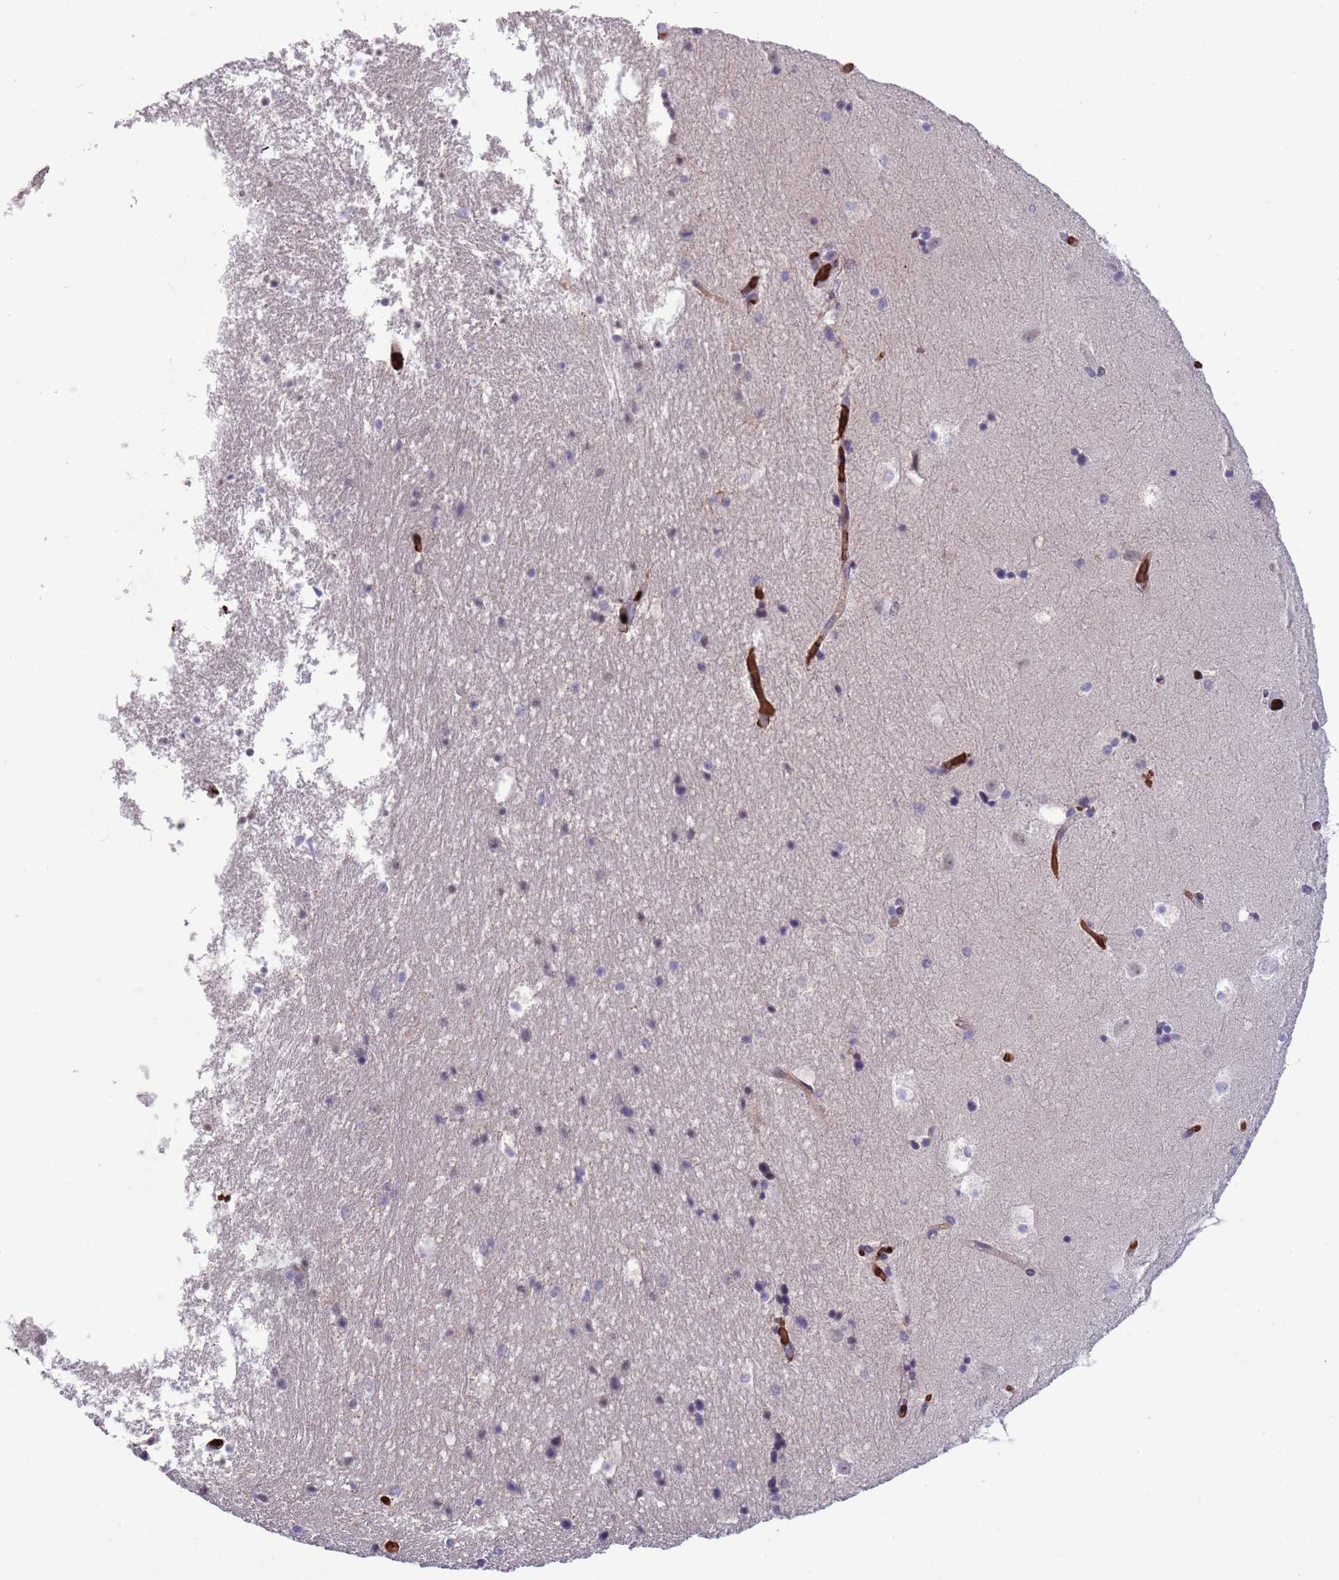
{"staining": {"intensity": "negative", "quantity": "none", "location": "none"}, "tissue": "hippocampus", "cell_type": "Glial cells", "image_type": "normal", "snomed": [{"axis": "morphology", "description": "Normal tissue, NOS"}, {"axis": "topography", "description": "Hippocampus"}], "caption": "Immunohistochemistry micrograph of benign hippocampus: hippocampus stained with DAB (3,3'-diaminobenzidine) demonstrates no significant protein positivity in glial cells.", "gene": "LYPD6B", "patient": {"sex": "female", "age": 52}}